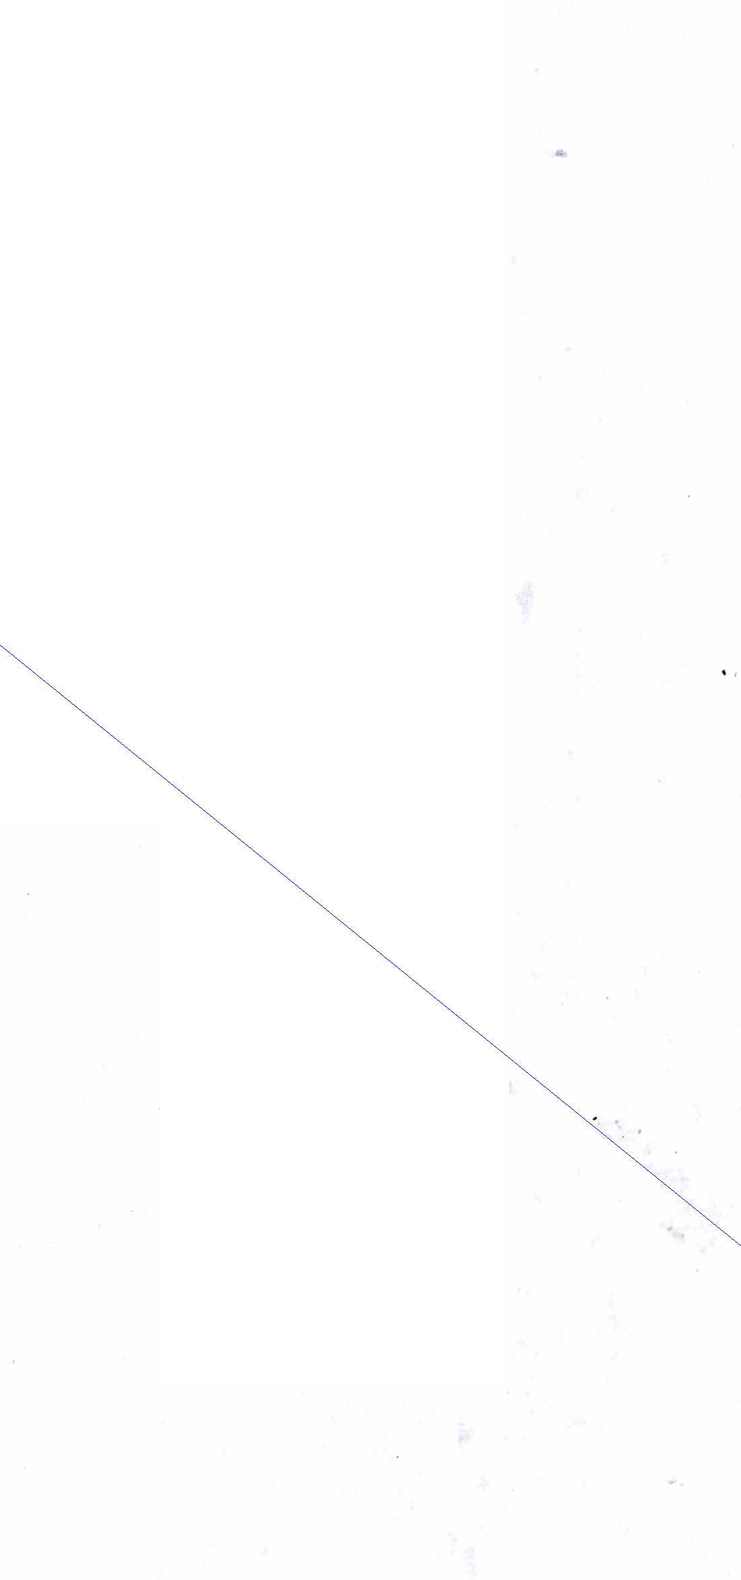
{"staining": {"intensity": "negative", "quantity": "none", "location": "none"}, "tissue": "melanoma", "cell_type": "Tumor cells", "image_type": "cancer", "snomed": [{"axis": "morphology", "description": "Malignant melanoma, Metastatic site"}, {"axis": "topography", "description": "Skin"}], "caption": "Tumor cells show no significant protein expression in melanoma.", "gene": "ACP3", "patient": {"sex": "male", "age": 32}}